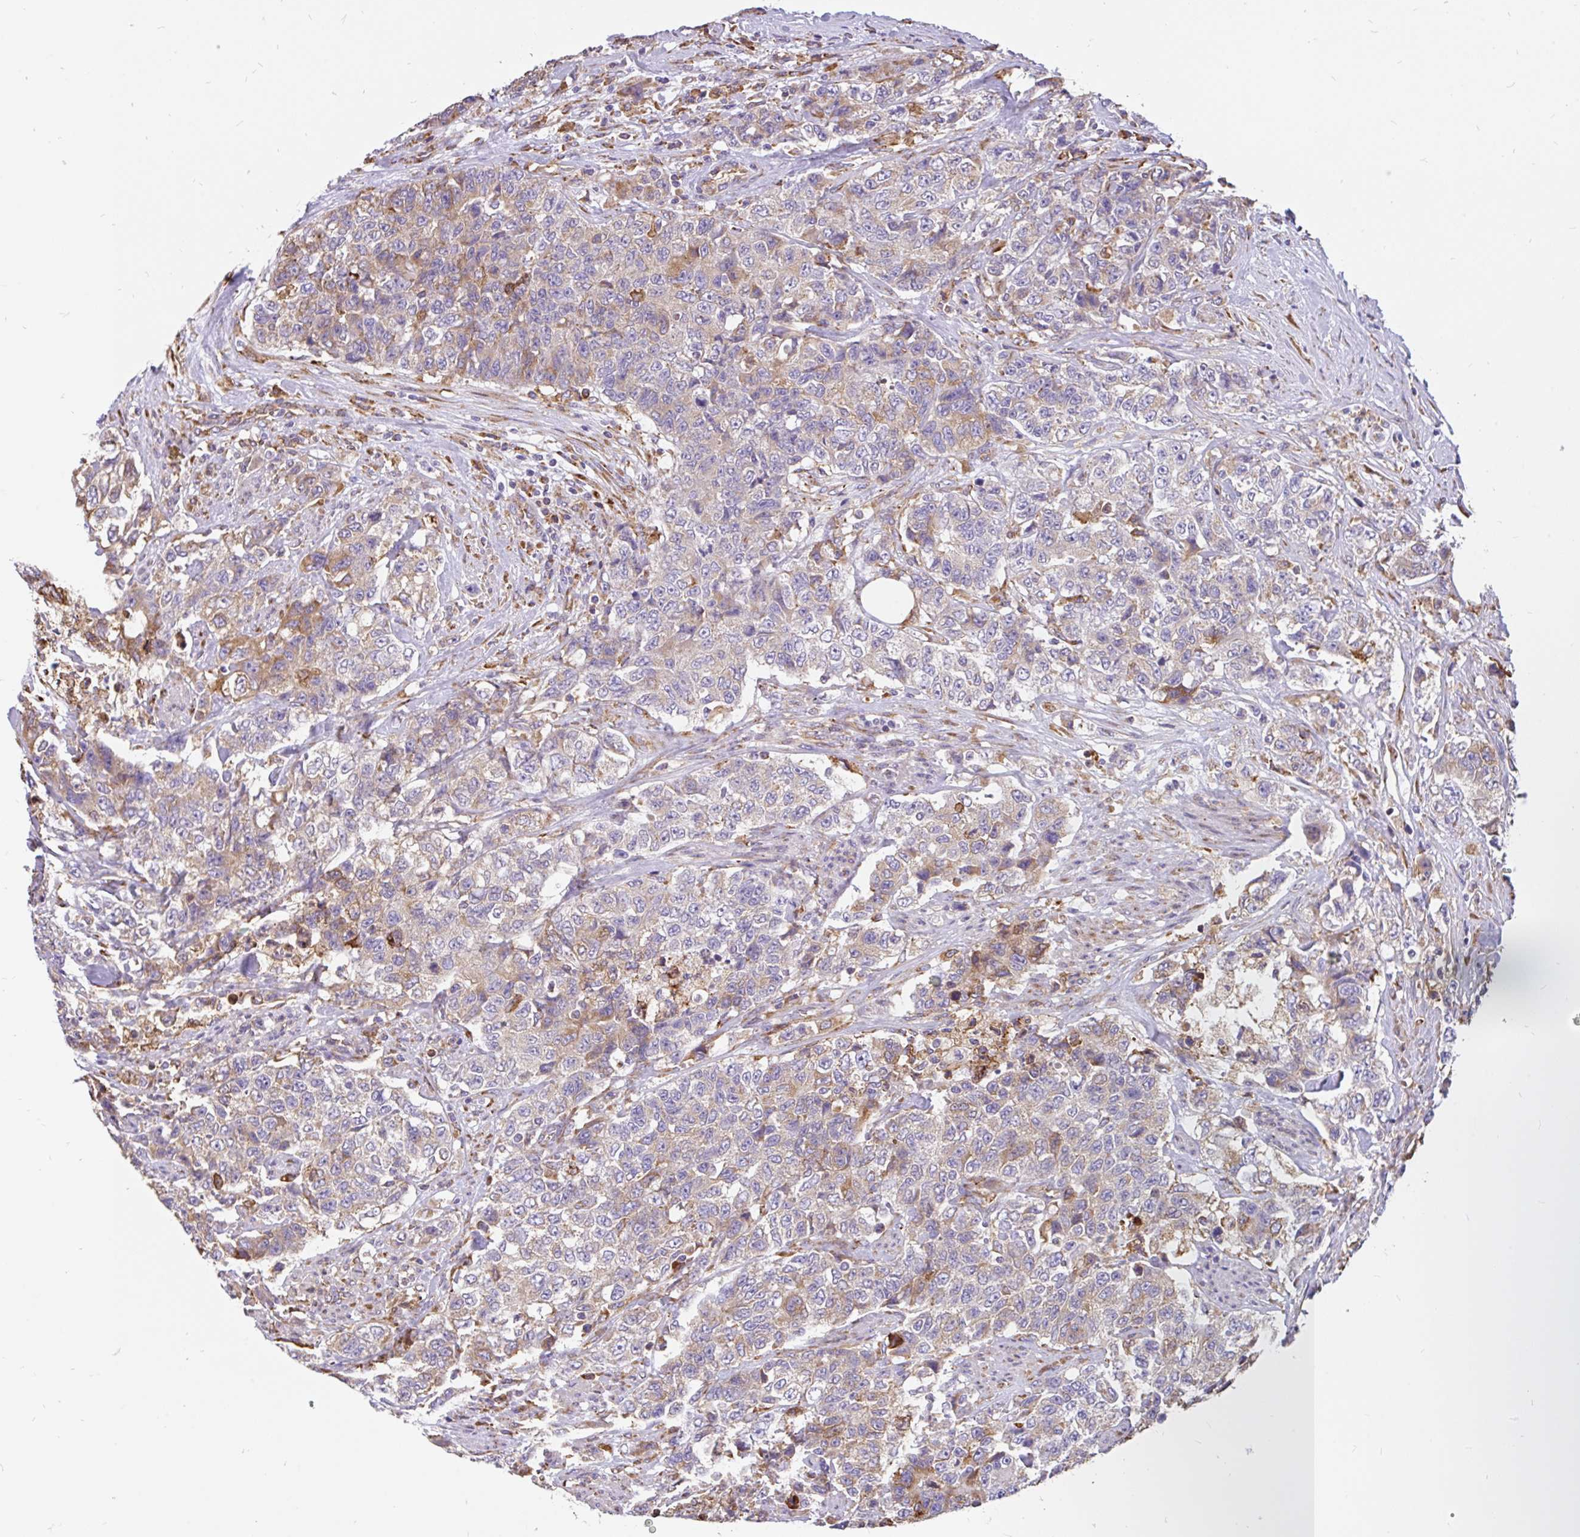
{"staining": {"intensity": "moderate", "quantity": "<25%", "location": "cytoplasmic/membranous"}, "tissue": "urothelial cancer", "cell_type": "Tumor cells", "image_type": "cancer", "snomed": [{"axis": "morphology", "description": "Urothelial carcinoma, High grade"}, {"axis": "topography", "description": "Urinary bladder"}], "caption": "The image displays a brown stain indicating the presence of a protein in the cytoplasmic/membranous of tumor cells in urothelial cancer.", "gene": "EML5", "patient": {"sex": "female", "age": 78}}